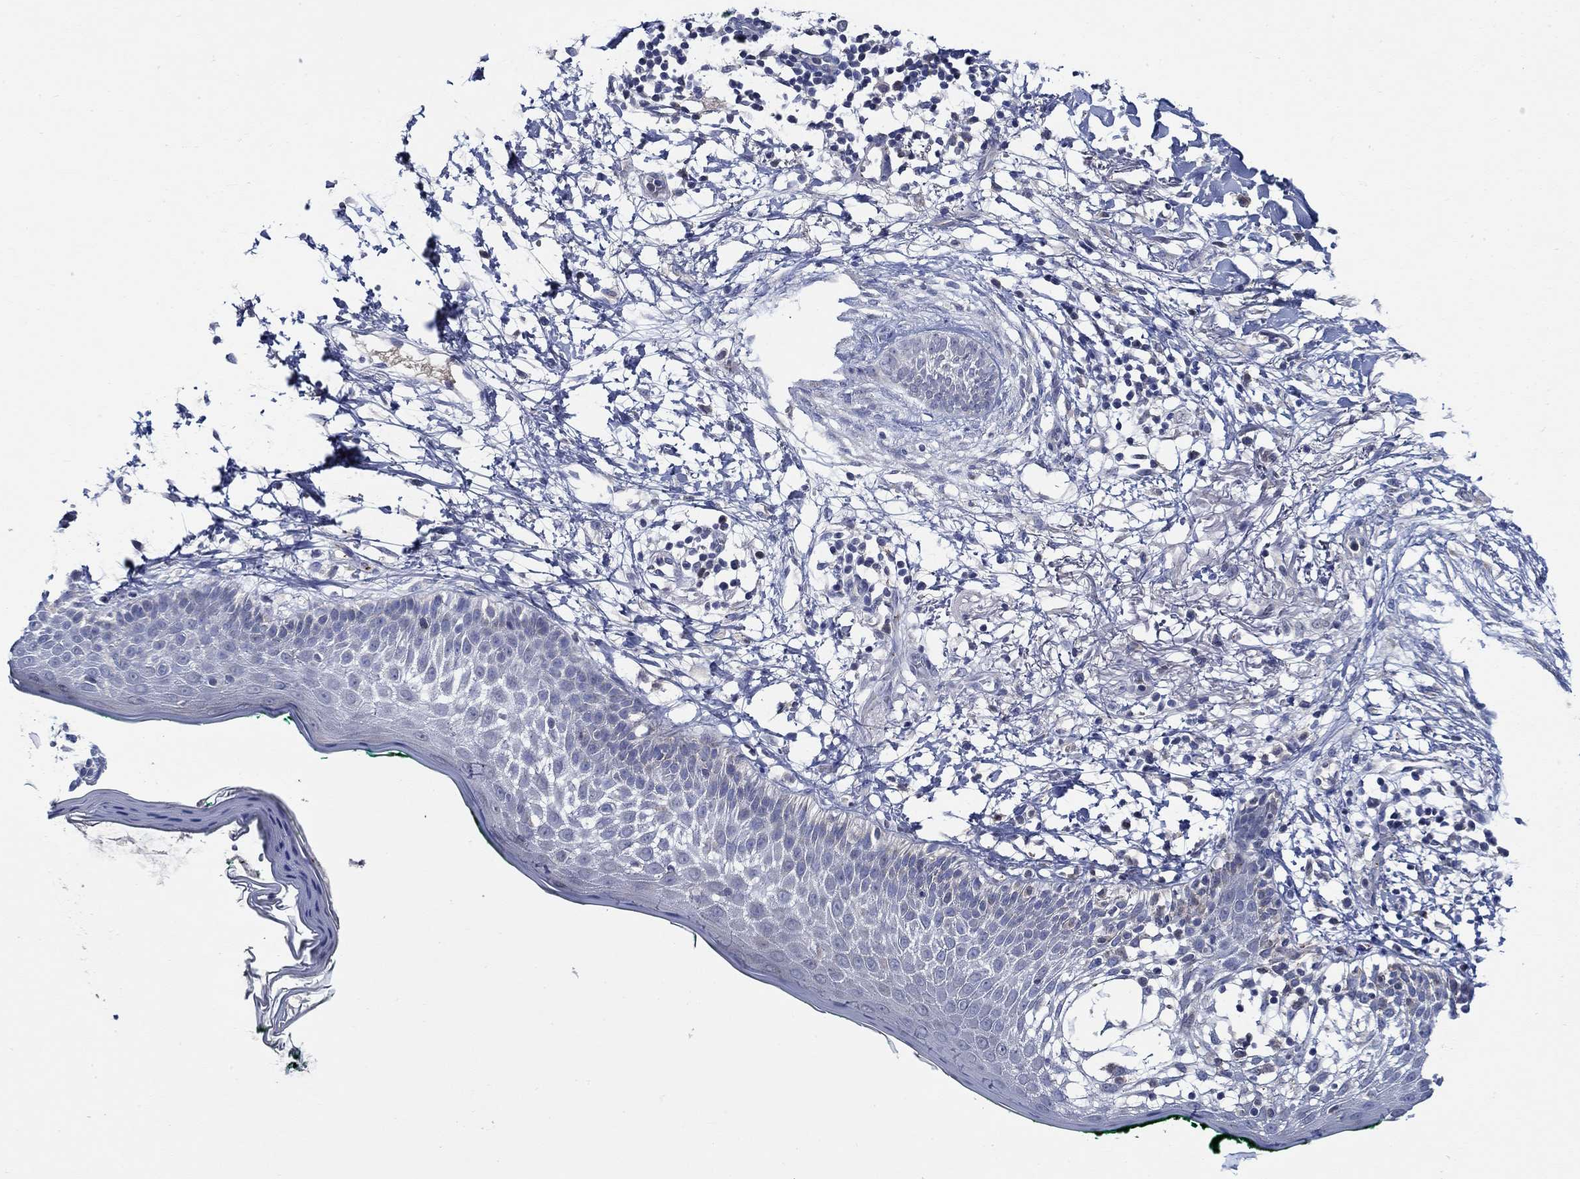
{"staining": {"intensity": "negative", "quantity": "none", "location": "none"}, "tissue": "skin cancer", "cell_type": "Tumor cells", "image_type": "cancer", "snomed": [{"axis": "morphology", "description": "Normal tissue, NOS"}, {"axis": "morphology", "description": "Basal cell carcinoma"}, {"axis": "topography", "description": "Skin"}], "caption": "This histopathology image is of skin cancer (basal cell carcinoma) stained with immunohistochemistry (IHC) to label a protein in brown with the nuclei are counter-stained blue. There is no expression in tumor cells.", "gene": "ALOX12", "patient": {"sex": "male", "age": 84}}